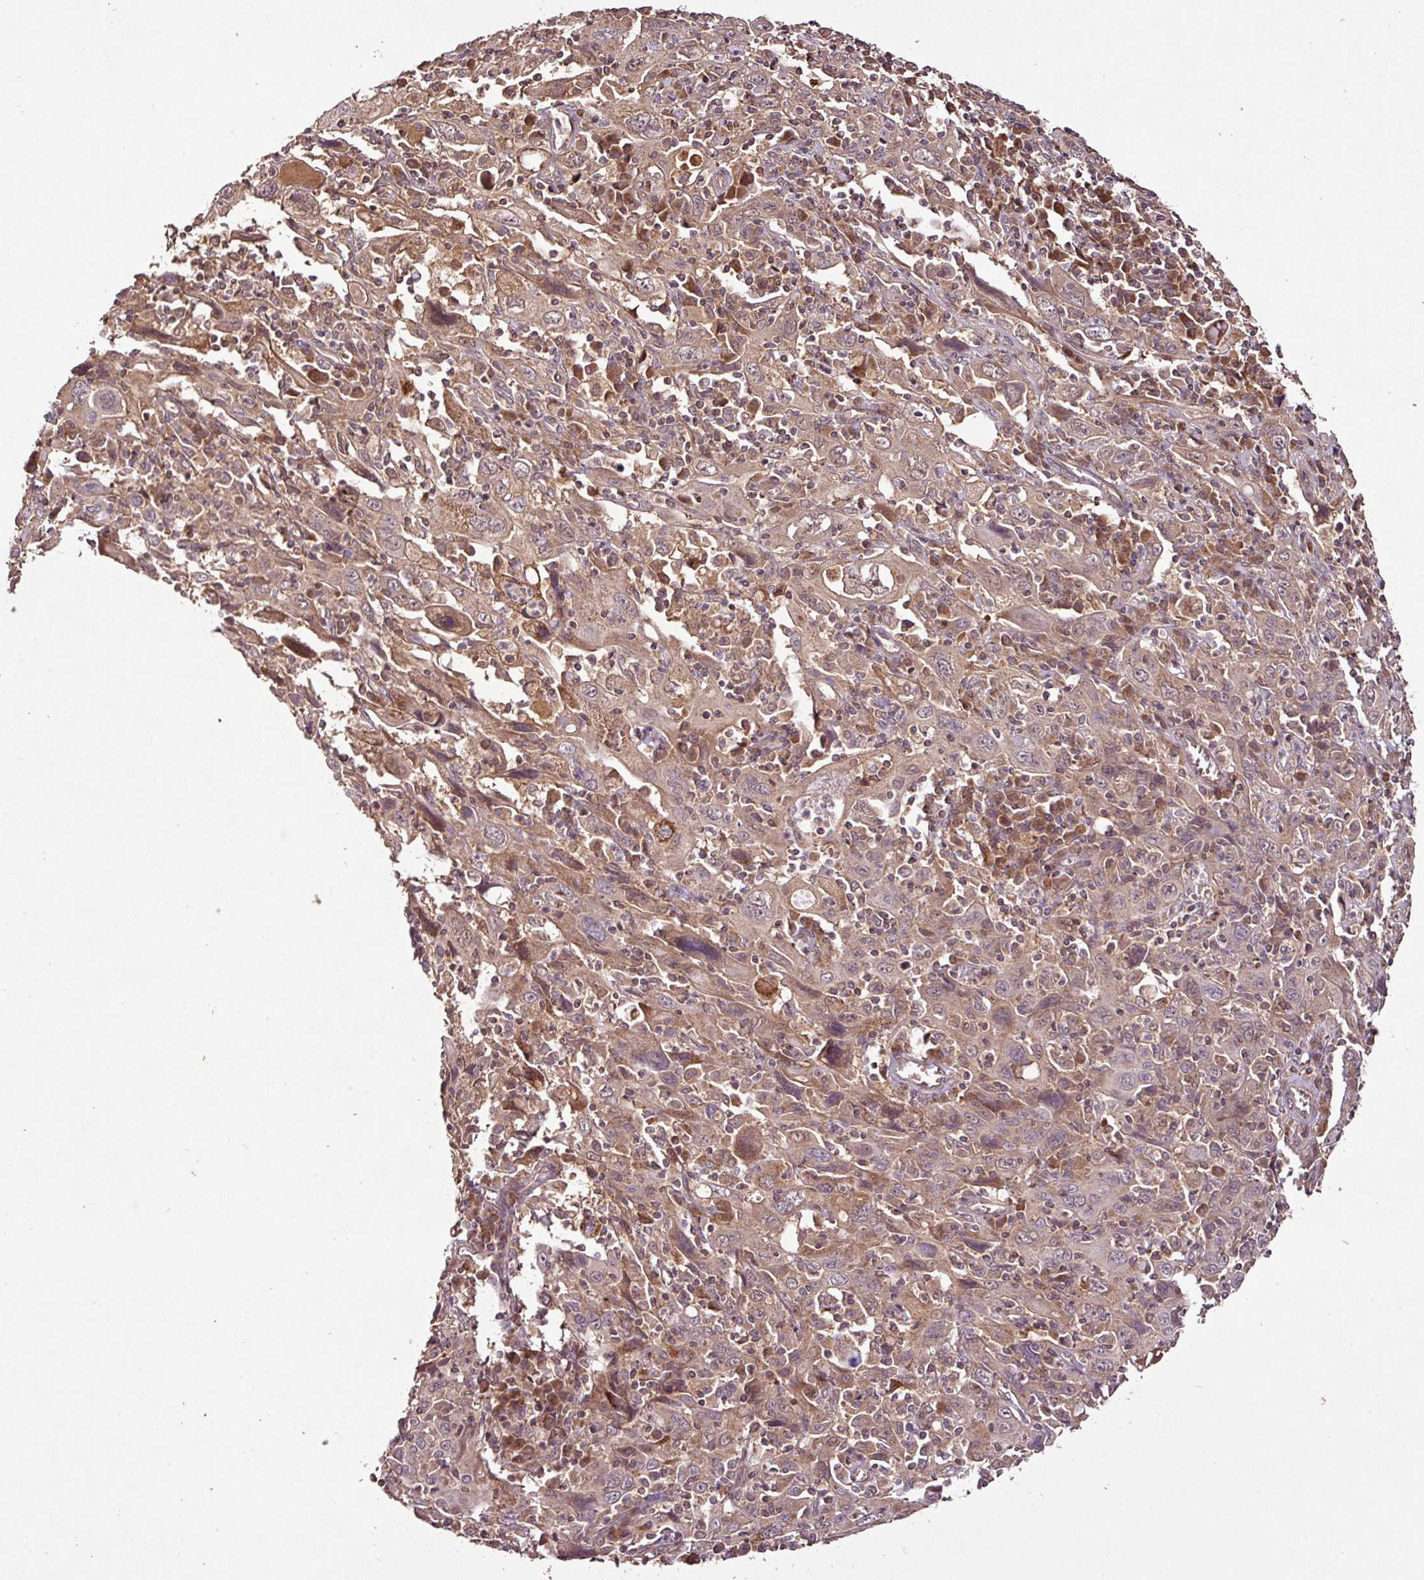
{"staining": {"intensity": "weak", "quantity": ">75%", "location": "cytoplasmic/membranous,nuclear"}, "tissue": "cervical cancer", "cell_type": "Tumor cells", "image_type": "cancer", "snomed": [{"axis": "morphology", "description": "Squamous cell carcinoma, NOS"}, {"axis": "topography", "description": "Cervix"}], "caption": "High-power microscopy captured an immunohistochemistry (IHC) photomicrograph of cervical squamous cell carcinoma, revealing weak cytoplasmic/membranous and nuclear positivity in approximately >75% of tumor cells. The staining is performed using DAB brown chromogen to label protein expression. The nuclei are counter-stained blue using hematoxylin.", "gene": "FAIM", "patient": {"sex": "female", "age": 46}}